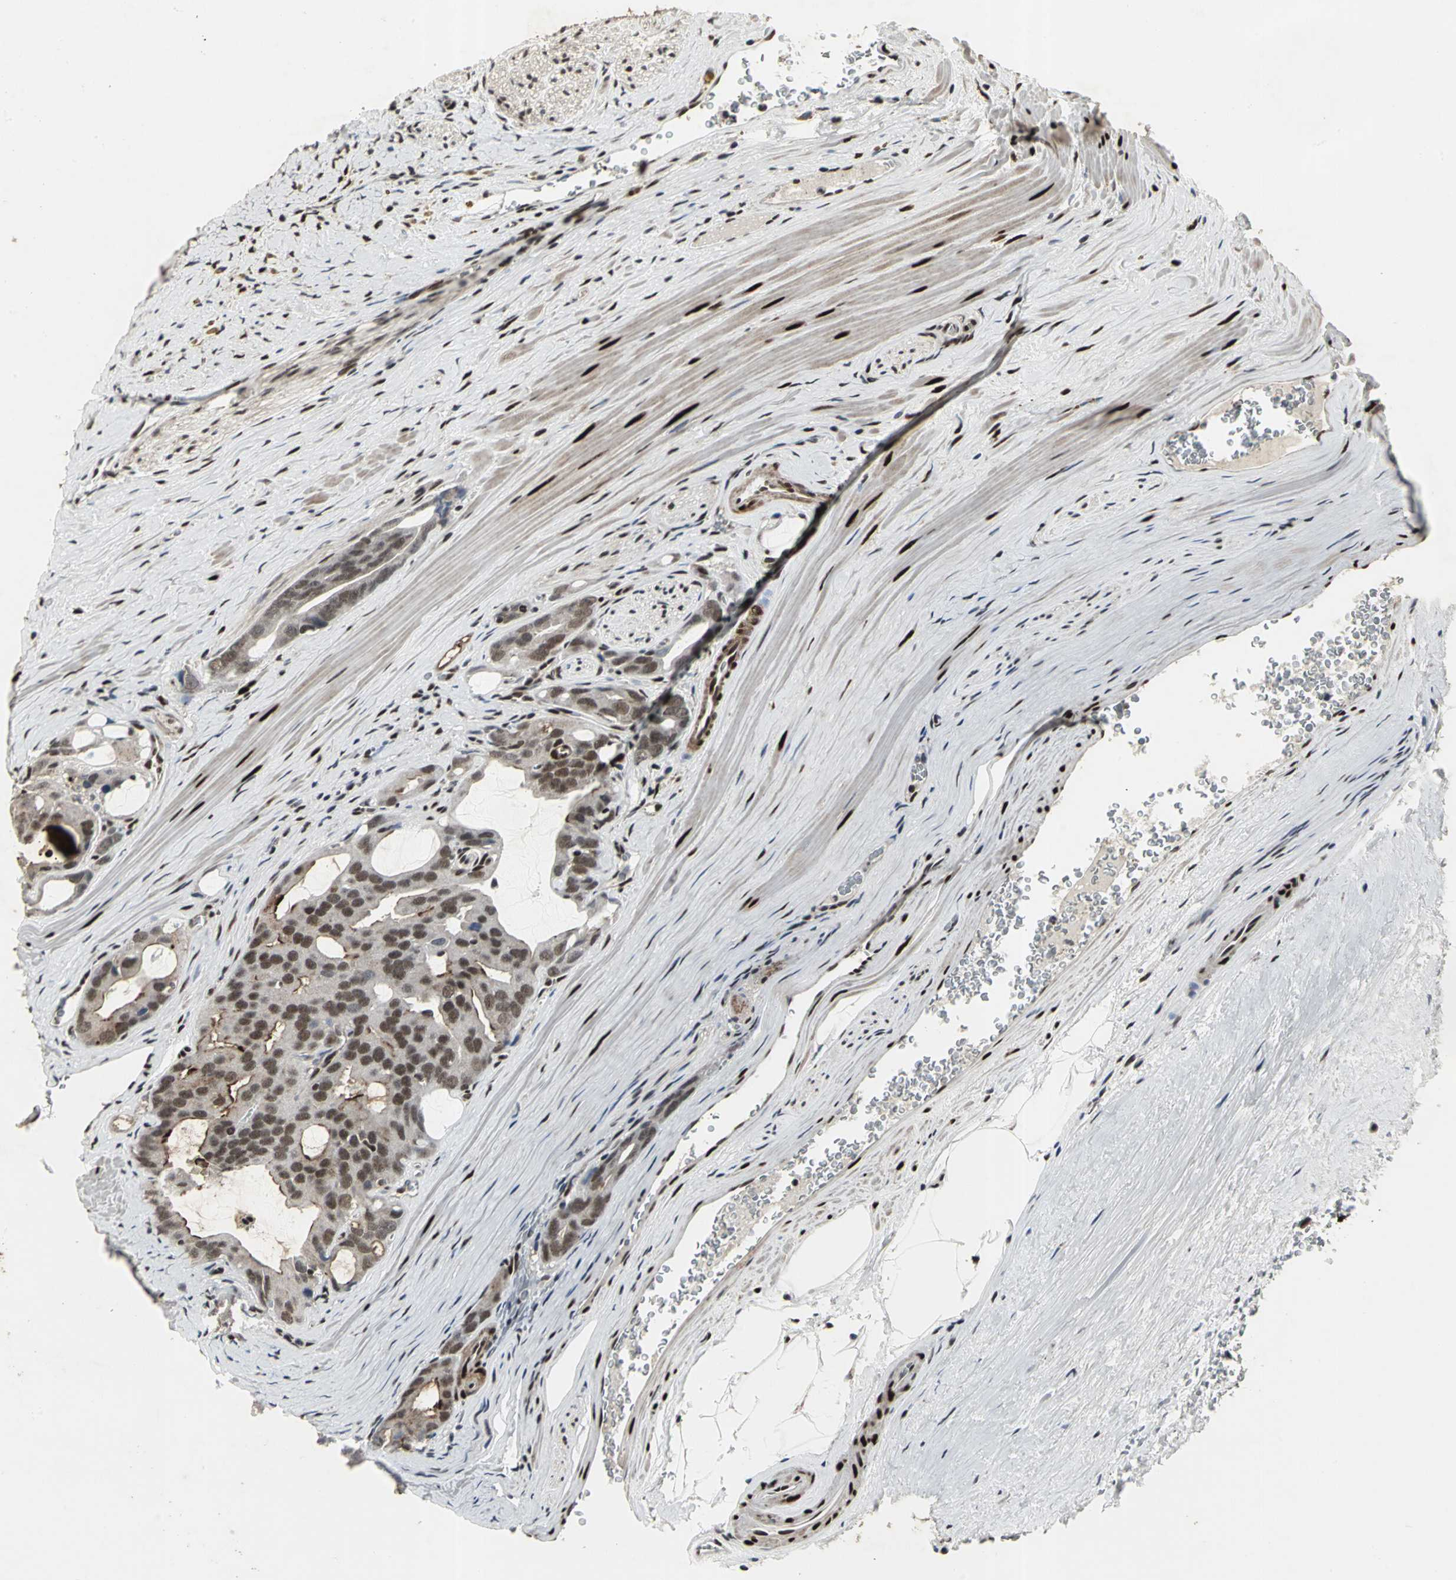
{"staining": {"intensity": "moderate", "quantity": ">75%", "location": "nuclear"}, "tissue": "prostate cancer", "cell_type": "Tumor cells", "image_type": "cancer", "snomed": [{"axis": "morphology", "description": "Adenocarcinoma, Medium grade"}, {"axis": "topography", "description": "Prostate"}], "caption": "This image shows prostate medium-grade adenocarcinoma stained with immunohistochemistry (IHC) to label a protein in brown. The nuclear of tumor cells show moderate positivity for the protein. Nuclei are counter-stained blue.", "gene": "SRF", "patient": {"sex": "male", "age": 53}}